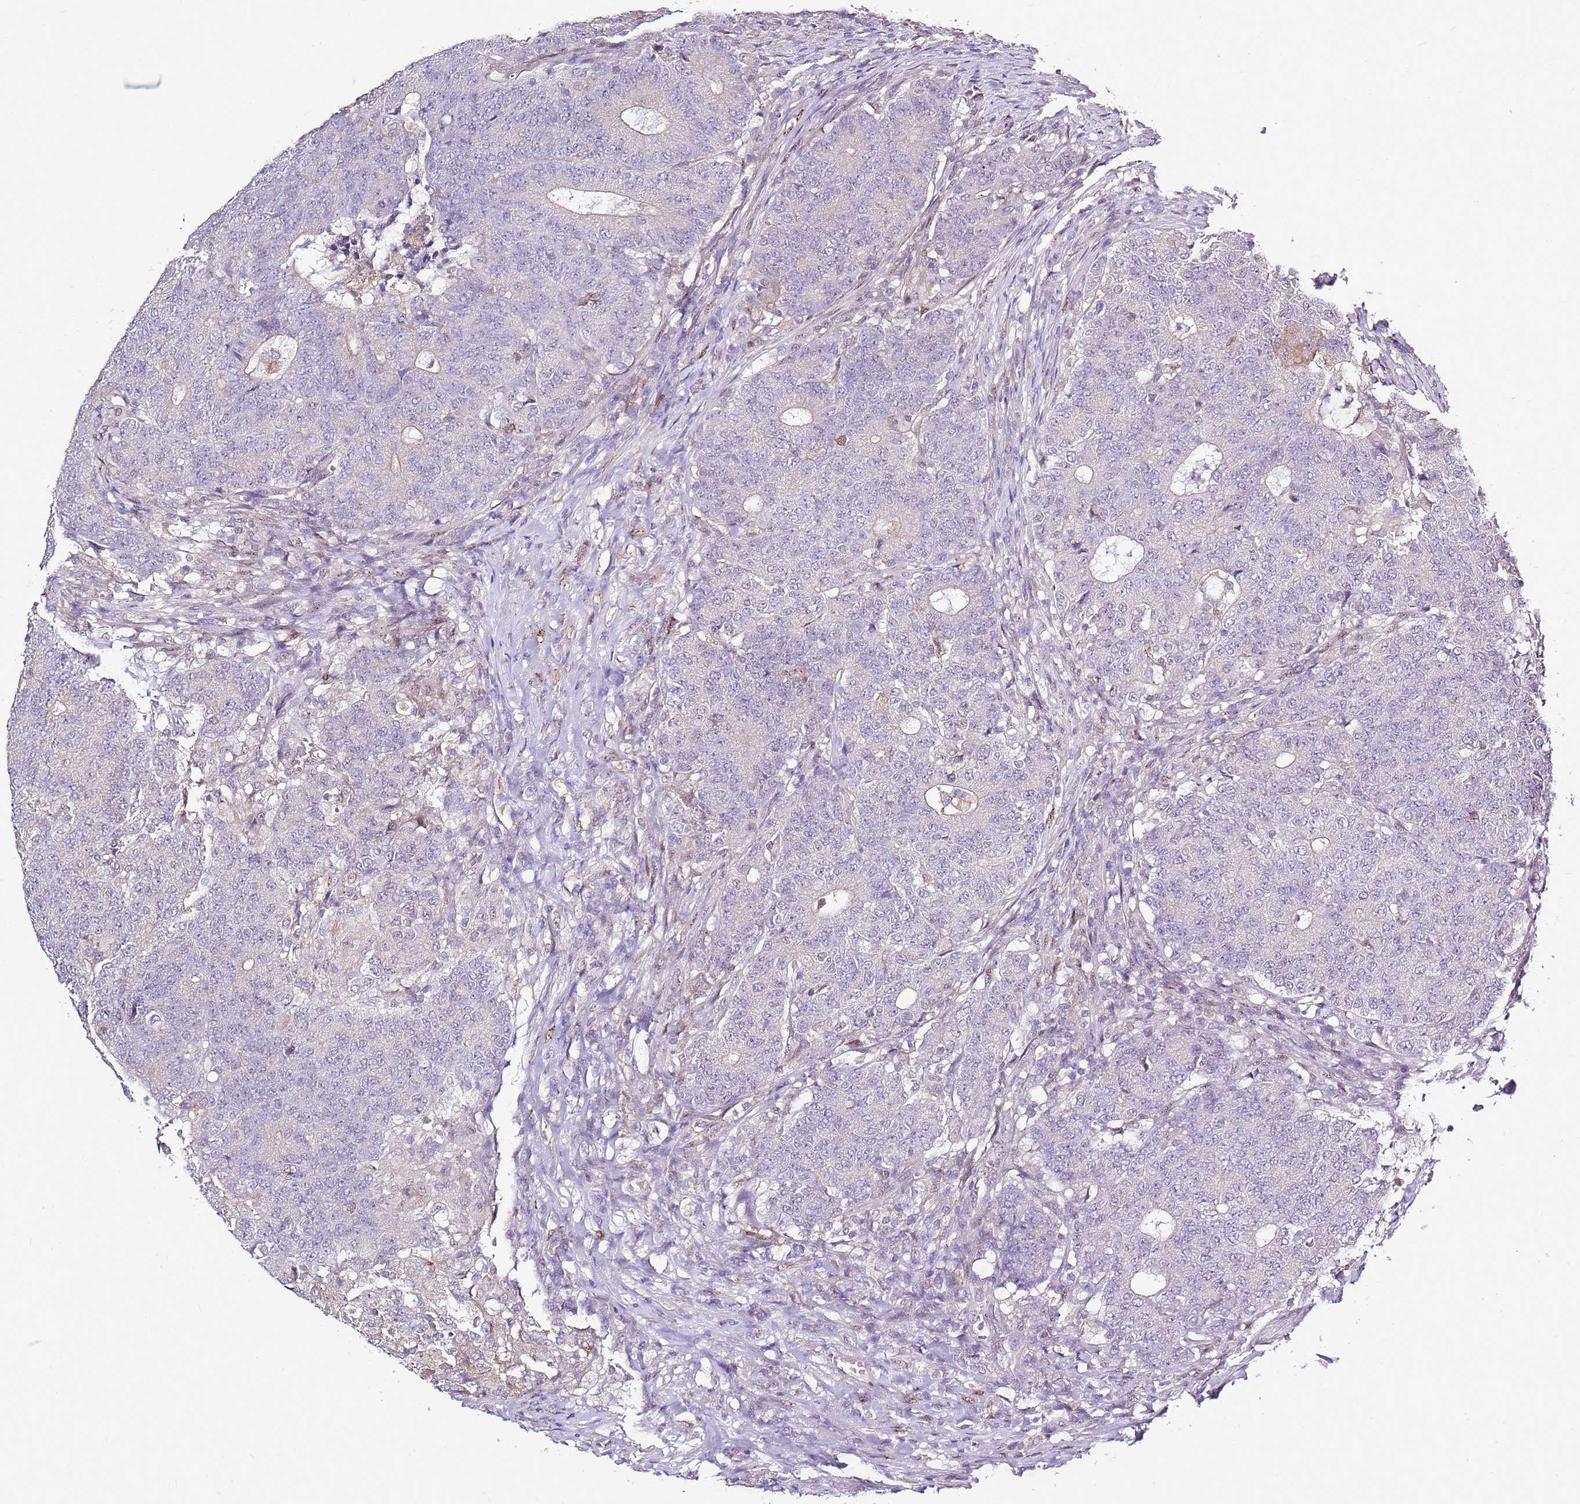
{"staining": {"intensity": "negative", "quantity": "none", "location": "none"}, "tissue": "colorectal cancer", "cell_type": "Tumor cells", "image_type": "cancer", "snomed": [{"axis": "morphology", "description": "Adenocarcinoma, NOS"}, {"axis": "topography", "description": "Colon"}], "caption": "An image of human colorectal cancer (adenocarcinoma) is negative for staining in tumor cells.", "gene": "CAPN9", "patient": {"sex": "female", "age": 75}}